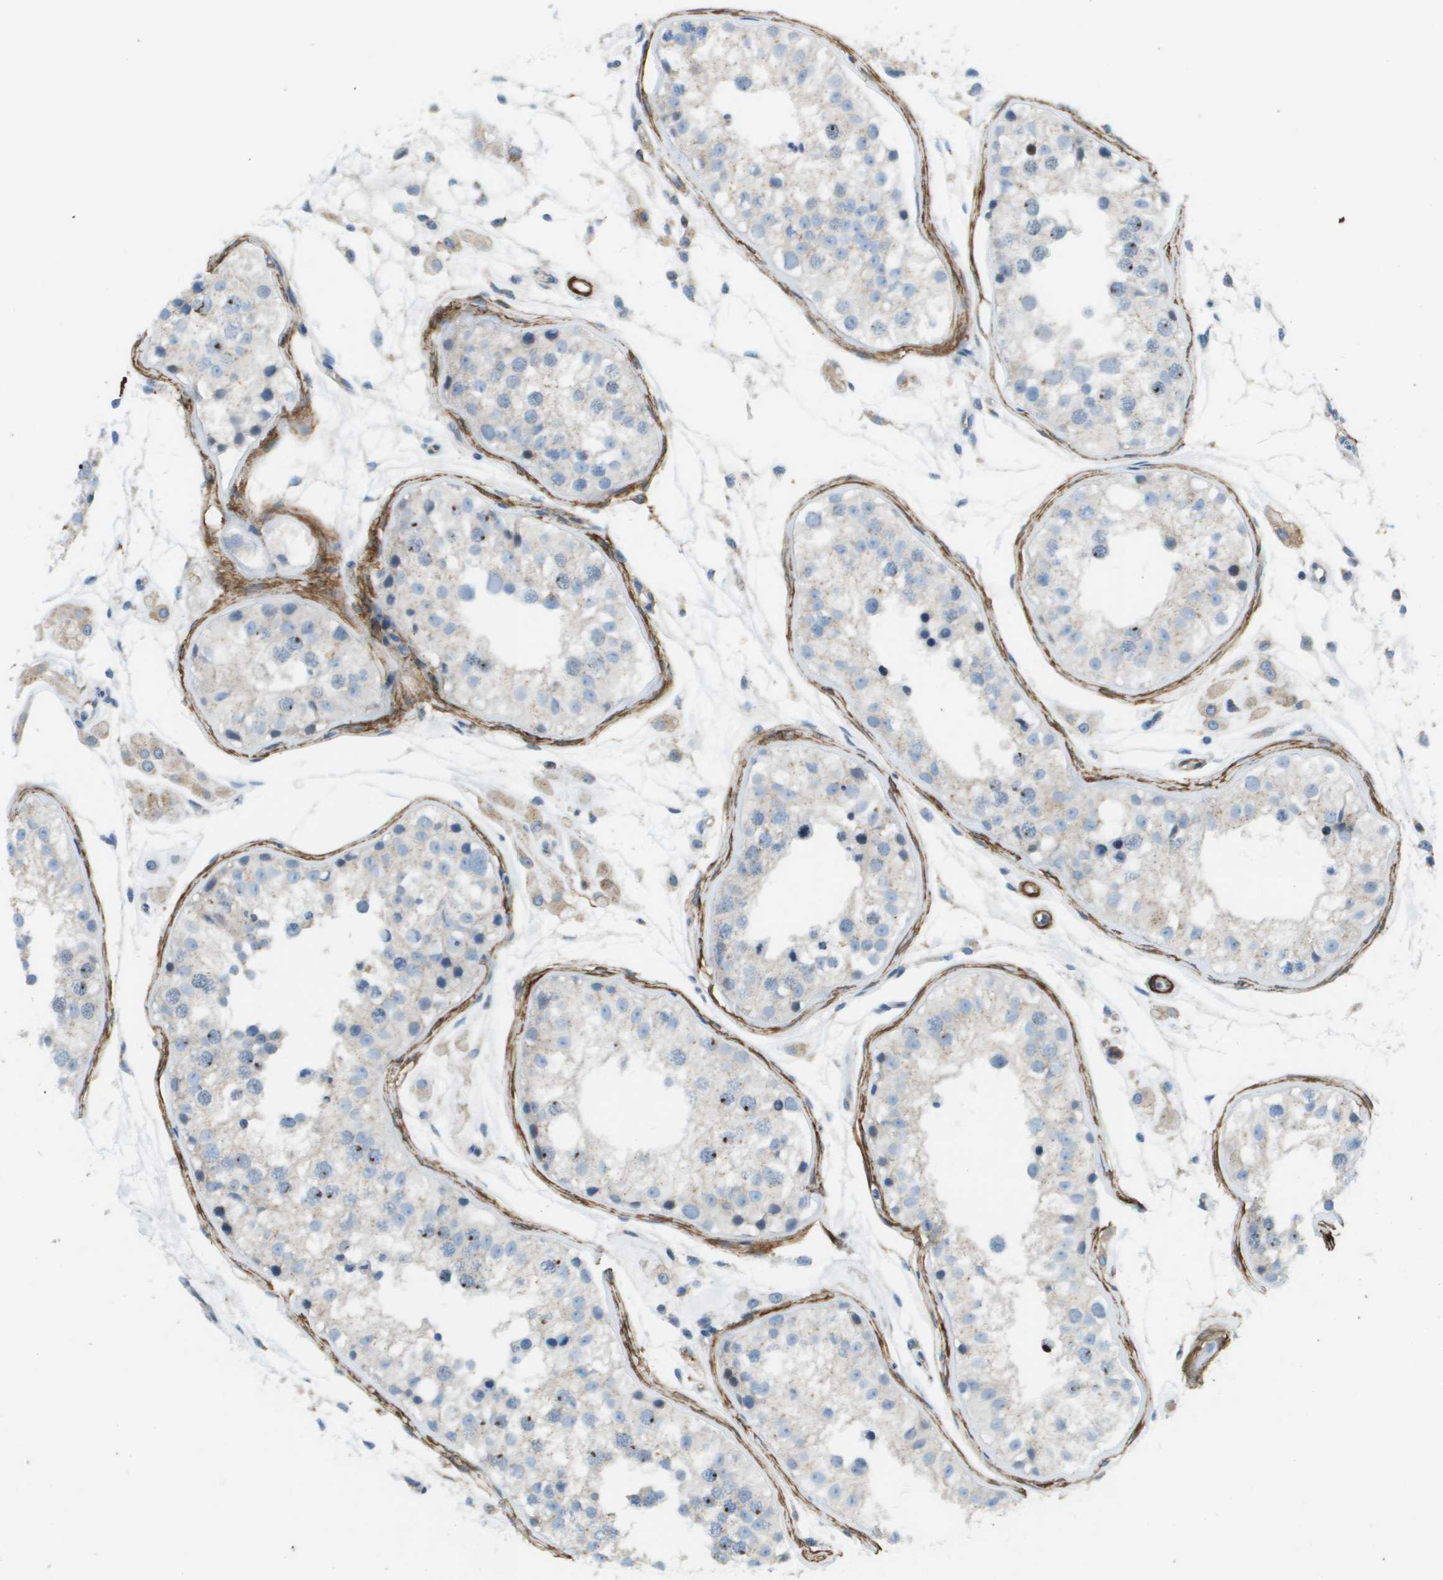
{"staining": {"intensity": "negative", "quantity": "none", "location": "none"}, "tissue": "testis", "cell_type": "Cells in seminiferous ducts", "image_type": "normal", "snomed": [{"axis": "morphology", "description": "Normal tissue, NOS"}, {"axis": "morphology", "description": "Adenocarcinoma, metastatic, NOS"}, {"axis": "topography", "description": "Testis"}], "caption": "This is a histopathology image of immunohistochemistry (IHC) staining of normal testis, which shows no expression in cells in seminiferous ducts.", "gene": "MYH11", "patient": {"sex": "male", "age": 26}}